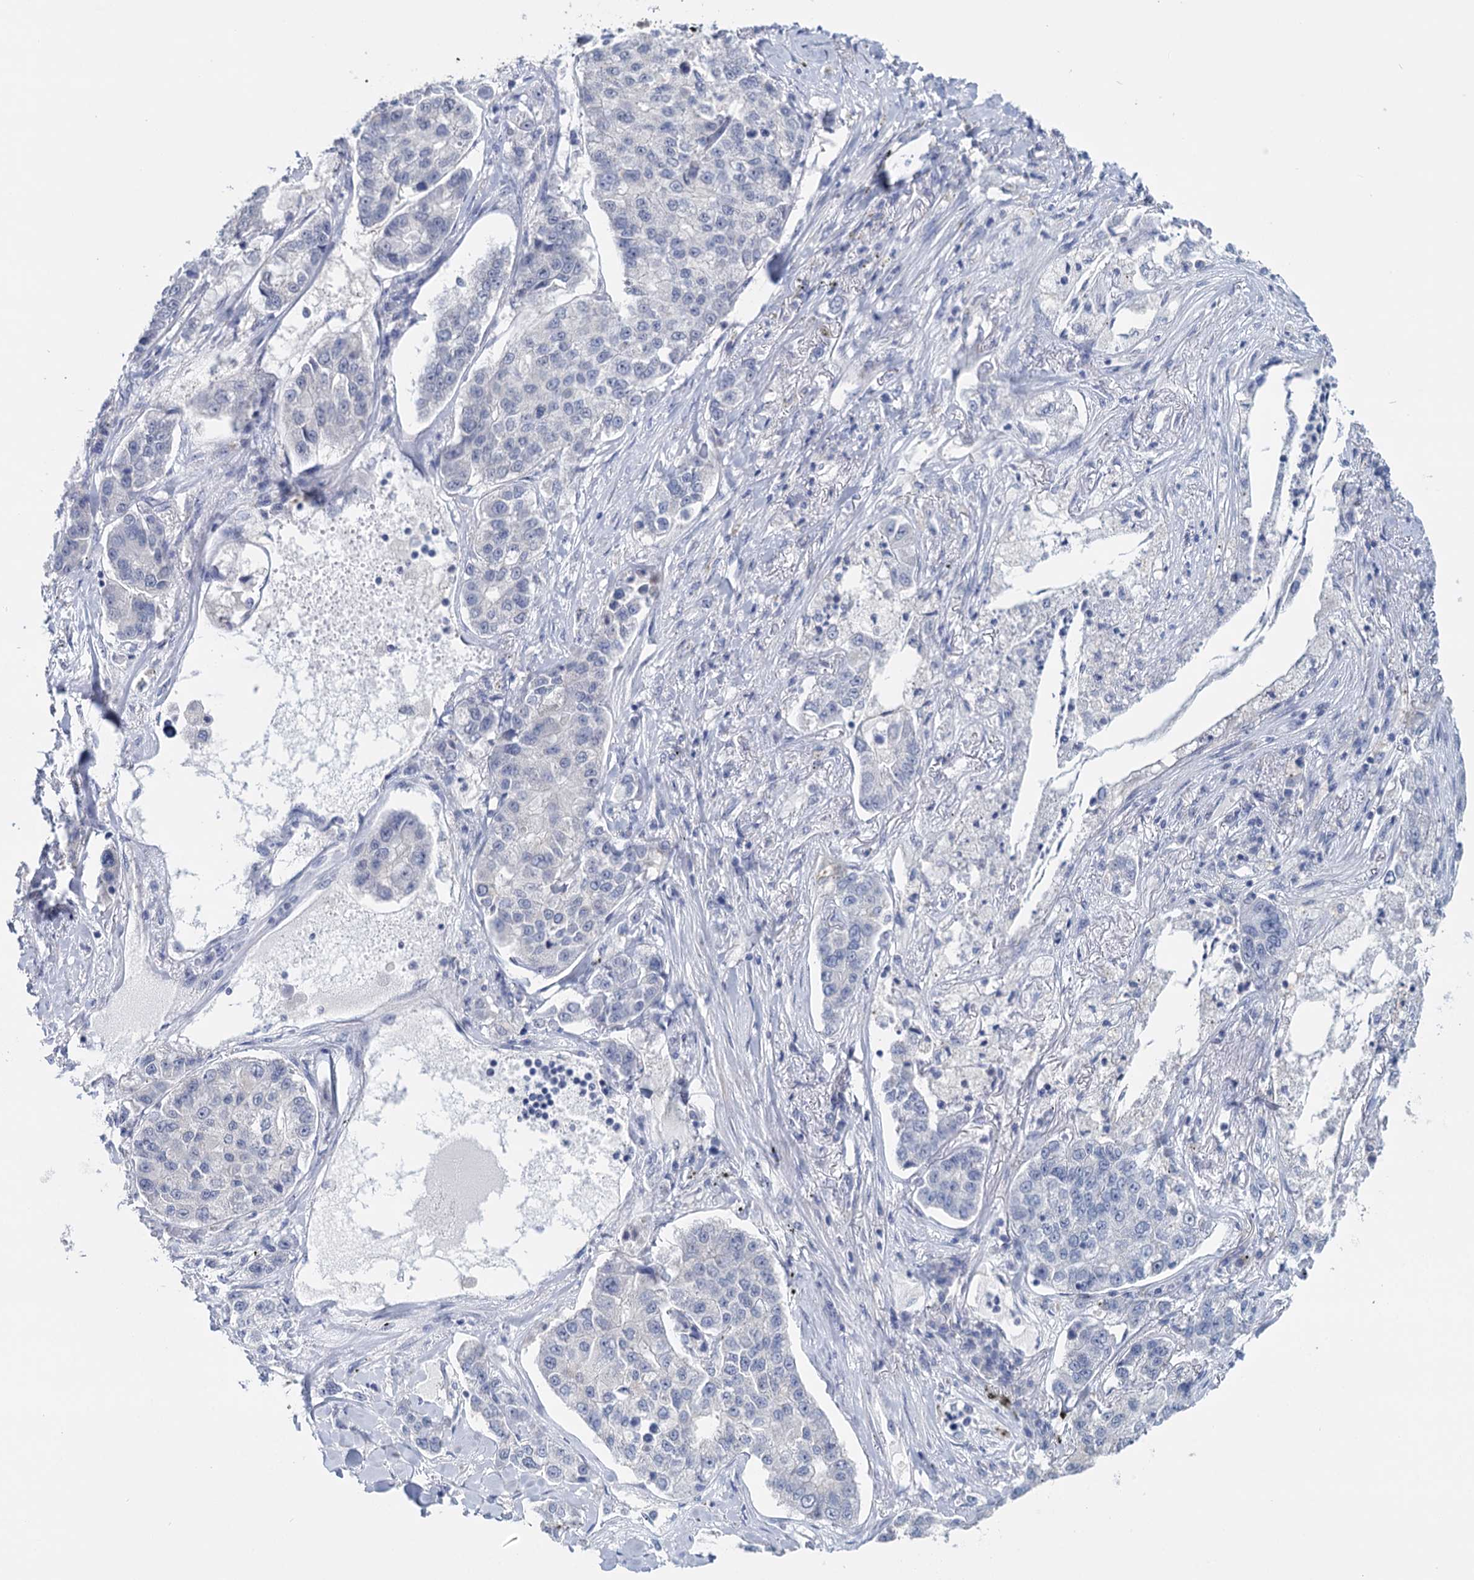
{"staining": {"intensity": "negative", "quantity": "none", "location": "none"}, "tissue": "lung cancer", "cell_type": "Tumor cells", "image_type": "cancer", "snomed": [{"axis": "morphology", "description": "Adenocarcinoma, NOS"}, {"axis": "topography", "description": "Lung"}], "caption": "High magnification brightfield microscopy of lung cancer stained with DAB (3,3'-diaminobenzidine) (brown) and counterstained with hematoxylin (blue): tumor cells show no significant staining.", "gene": "SFN", "patient": {"sex": "male", "age": 49}}